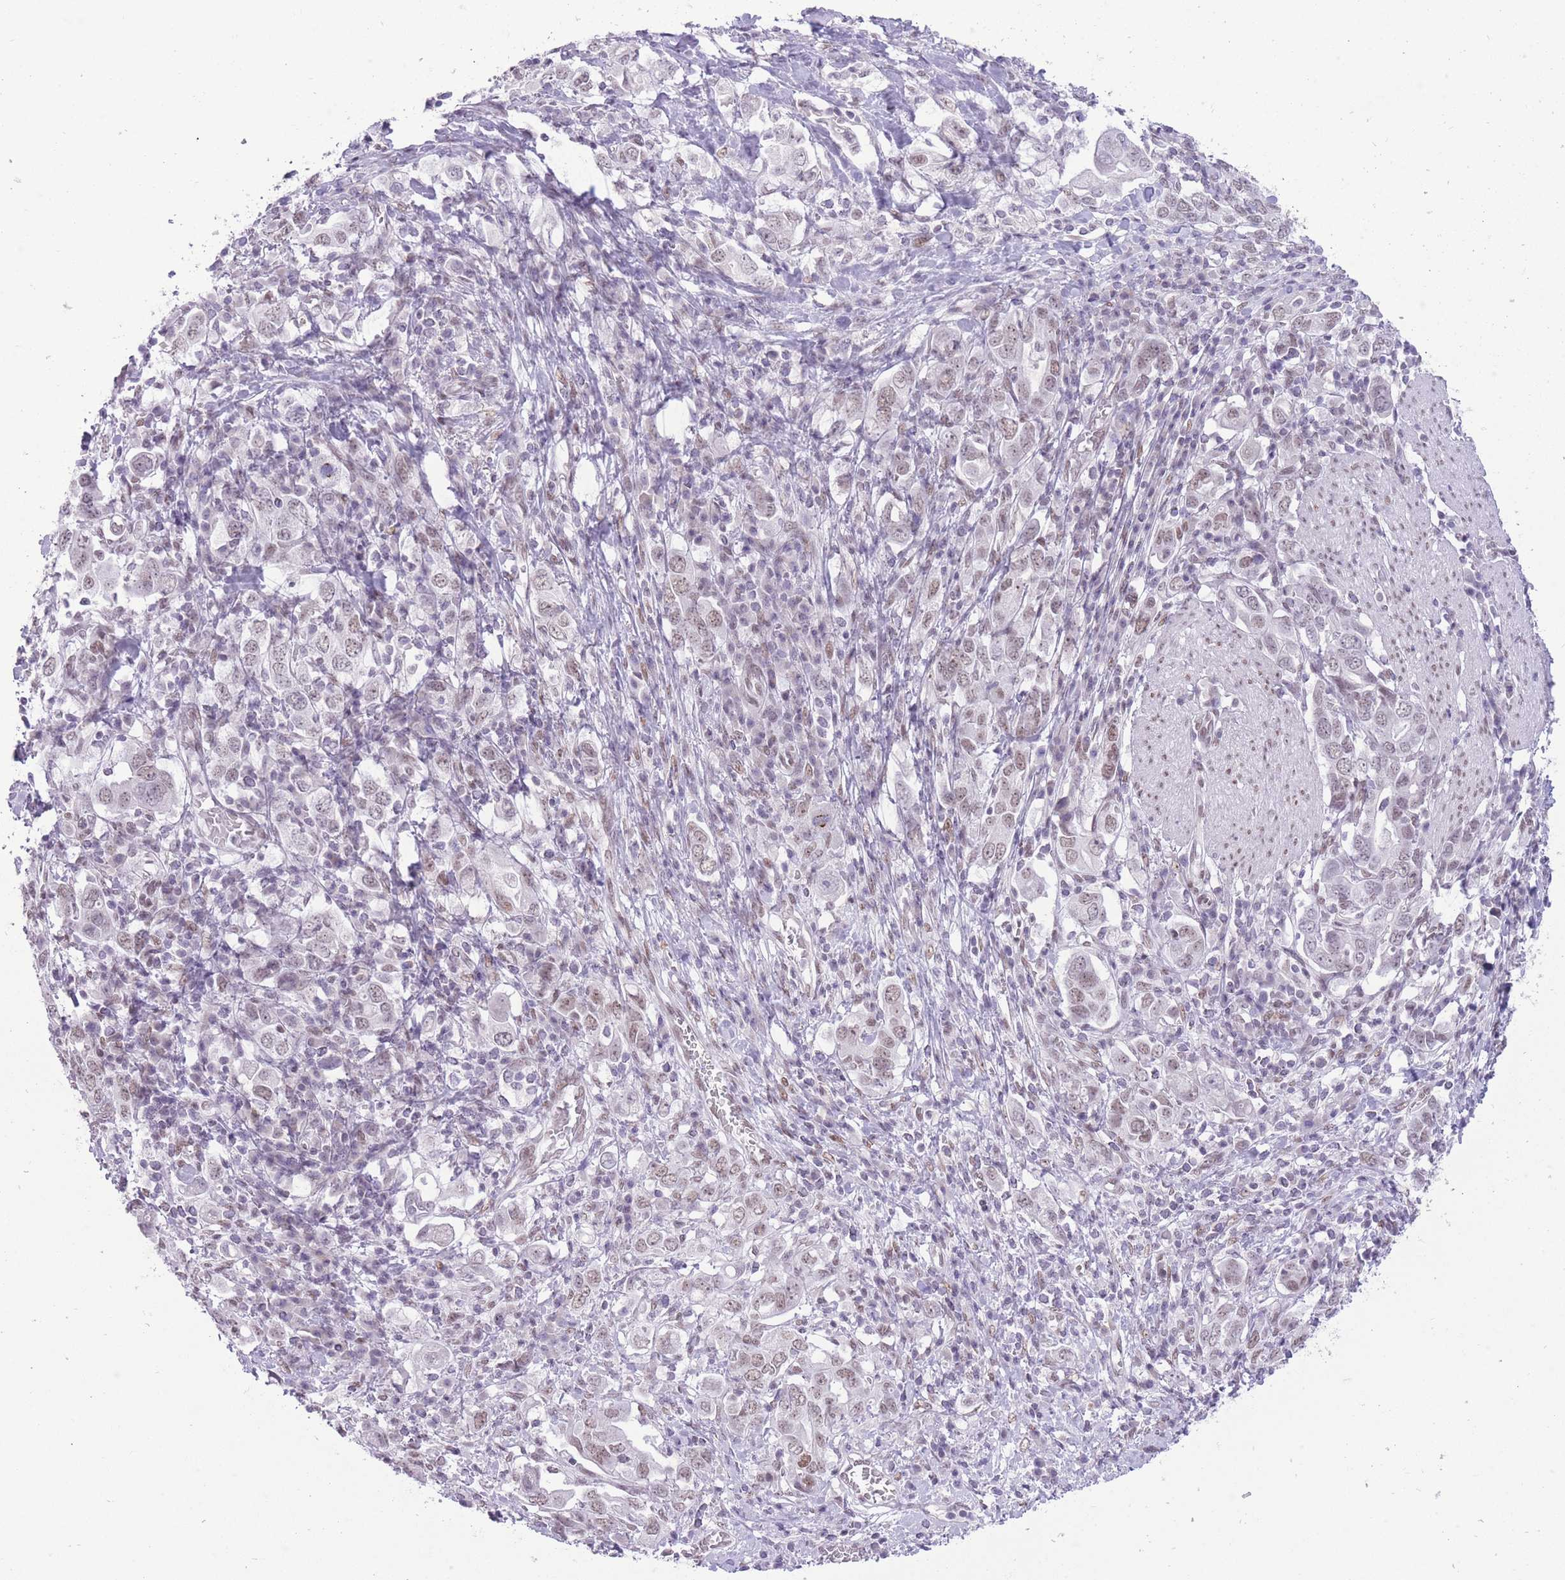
{"staining": {"intensity": "moderate", "quantity": "25%-75%", "location": "nuclear"}, "tissue": "stomach cancer", "cell_type": "Tumor cells", "image_type": "cancer", "snomed": [{"axis": "morphology", "description": "Adenocarcinoma, NOS"}, {"axis": "topography", "description": "Stomach, upper"}, {"axis": "topography", "description": "Stomach"}], "caption": "Moderate nuclear expression for a protein is appreciated in approximately 25%-75% of tumor cells of stomach cancer using IHC.", "gene": "ZBED5", "patient": {"sex": "male", "age": 62}}